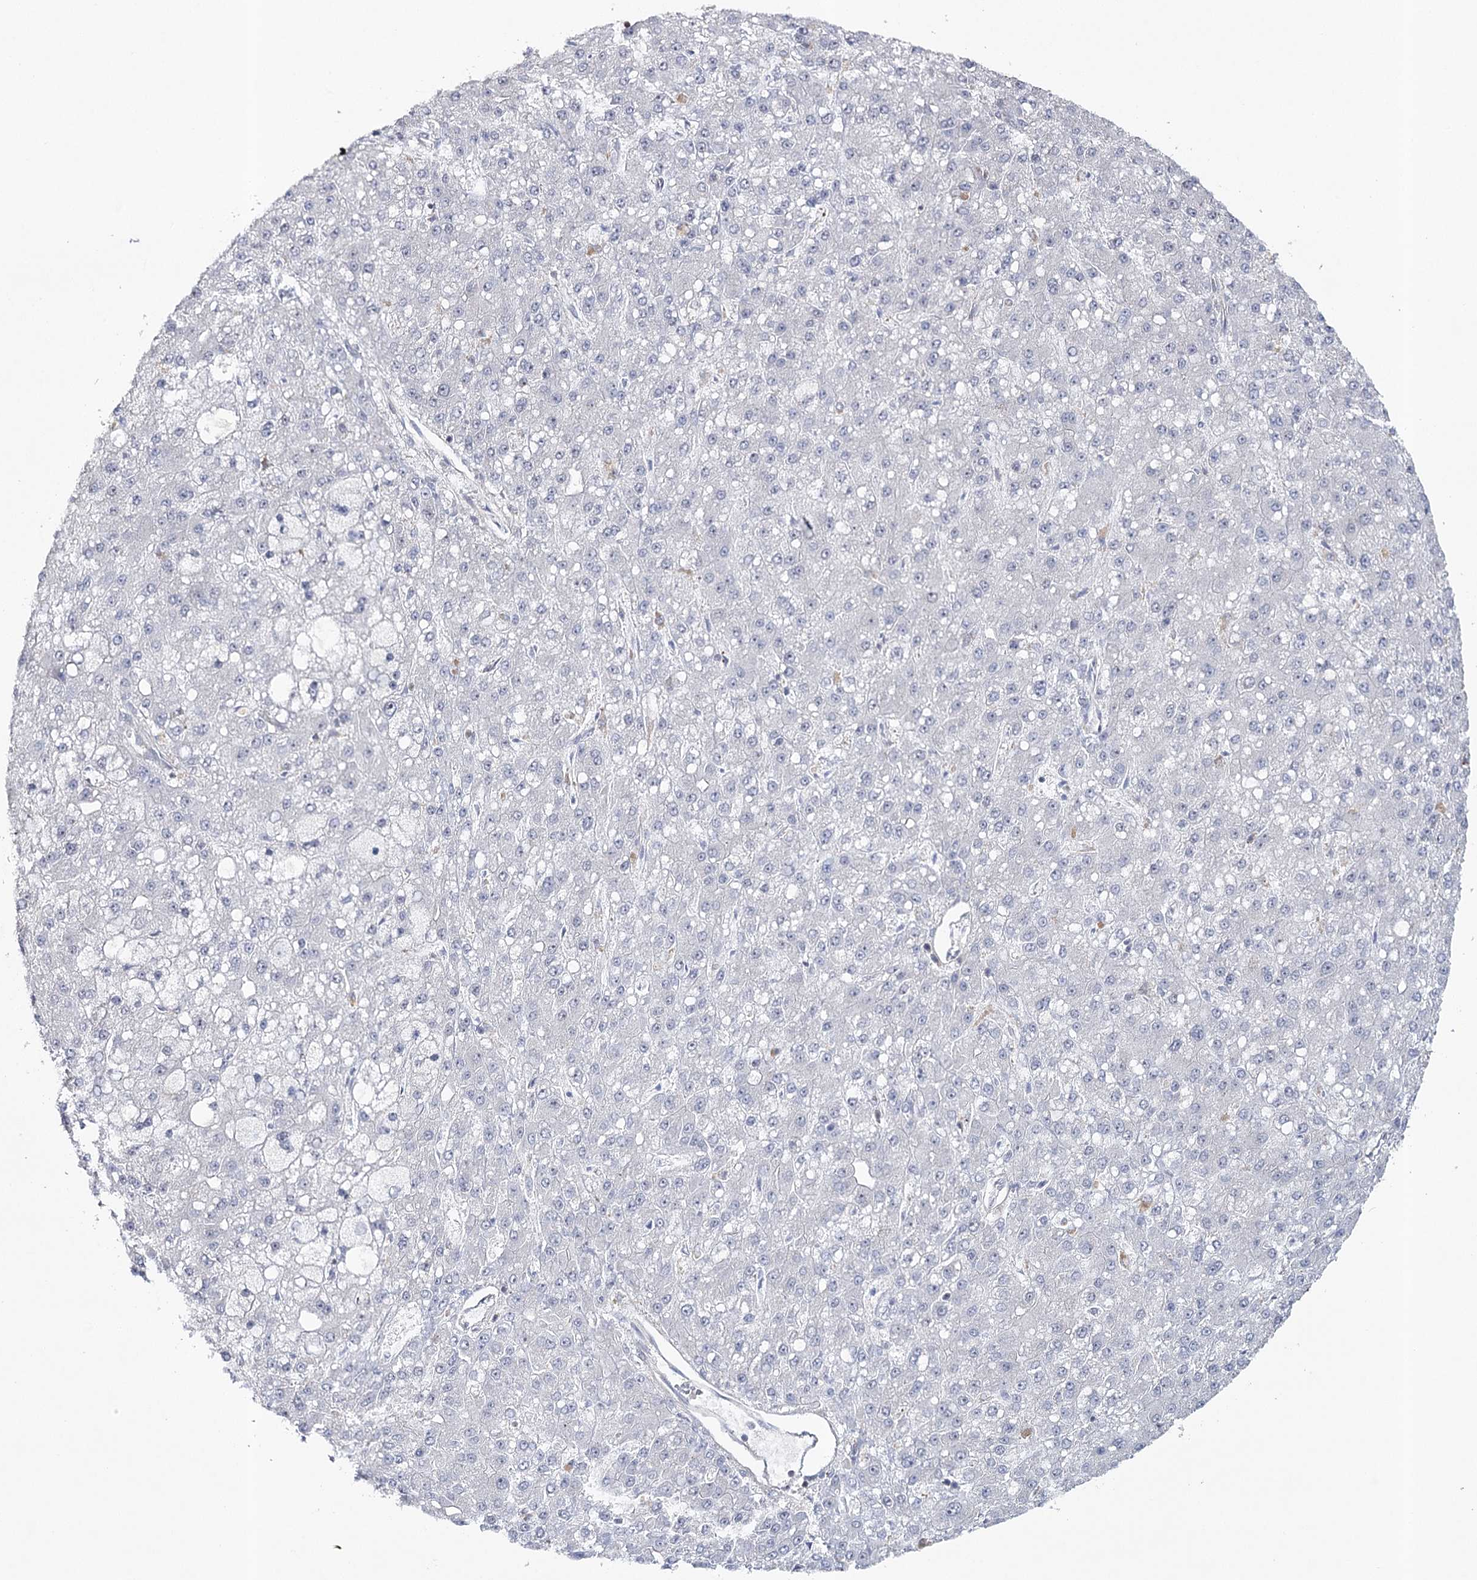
{"staining": {"intensity": "negative", "quantity": "none", "location": "none"}, "tissue": "liver cancer", "cell_type": "Tumor cells", "image_type": "cancer", "snomed": [{"axis": "morphology", "description": "Carcinoma, Hepatocellular, NOS"}, {"axis": "topography", "description": "Liver"}], "caption": "Immunohistochemistry of human liver hepatocellular carcinoma demonstrates no expression in tumor cells.", "gene": "ZC3H8", "patient": {"sex": "male", "age": 67}}